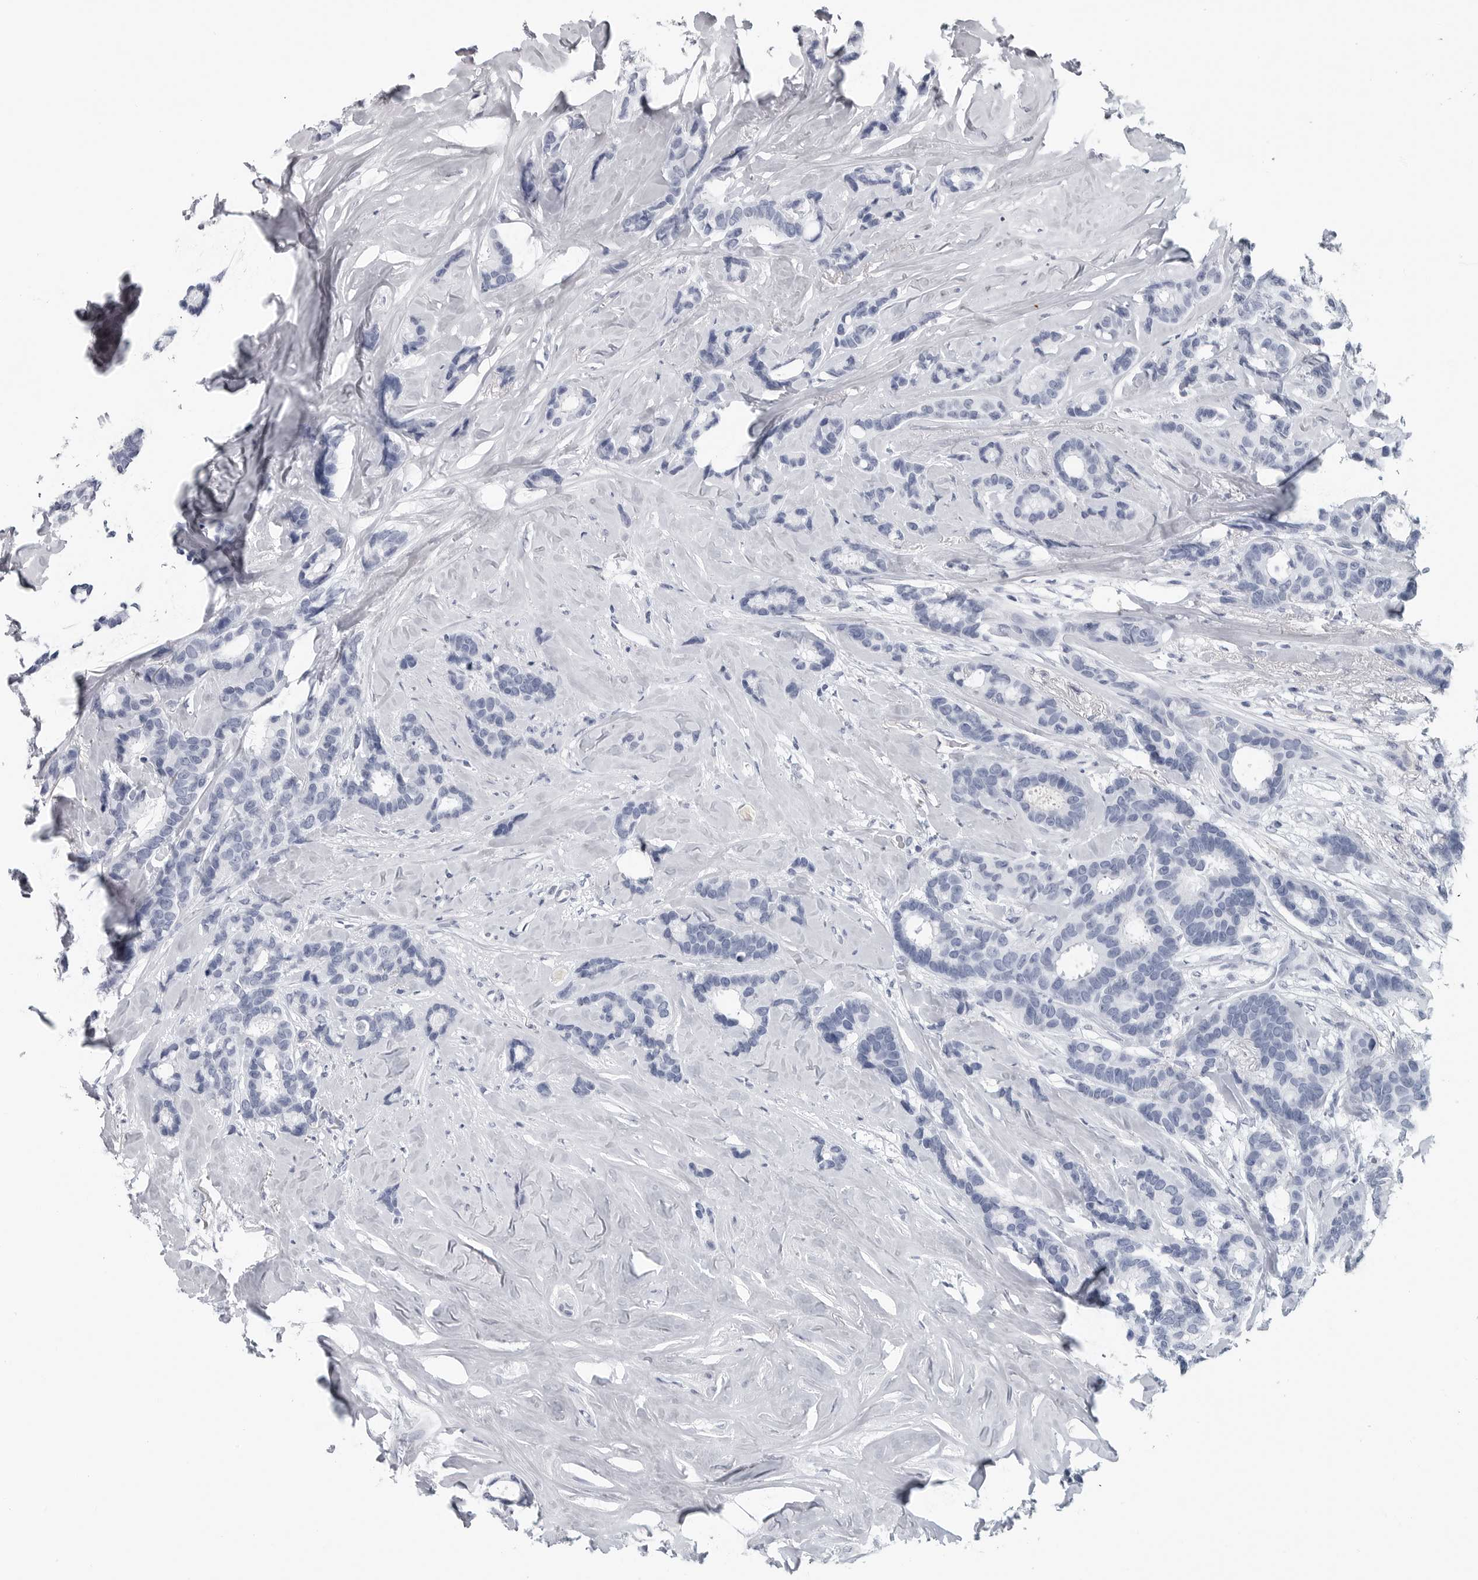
{"staining": {"intensity": "negative", "quantity": "none", "location": "none"}, "tissue": "breast cancer", "cell_type": "Tumor cells", "image_type": "cancer", "snomed": [{"axis": "morphology", "description": "Duct carcinoma"}, {"axis": "topography", "description": "Breast"}], "caption": "This histopathology image is of intraductal carcinoma (breast) stained with immunohistochemistry to label a protein in brown with the nuclei are counter-stained blue. There is no positivity in tumor cells.", "gene": "AMPD1", "patient": {"sex": "female", "age": 87}}